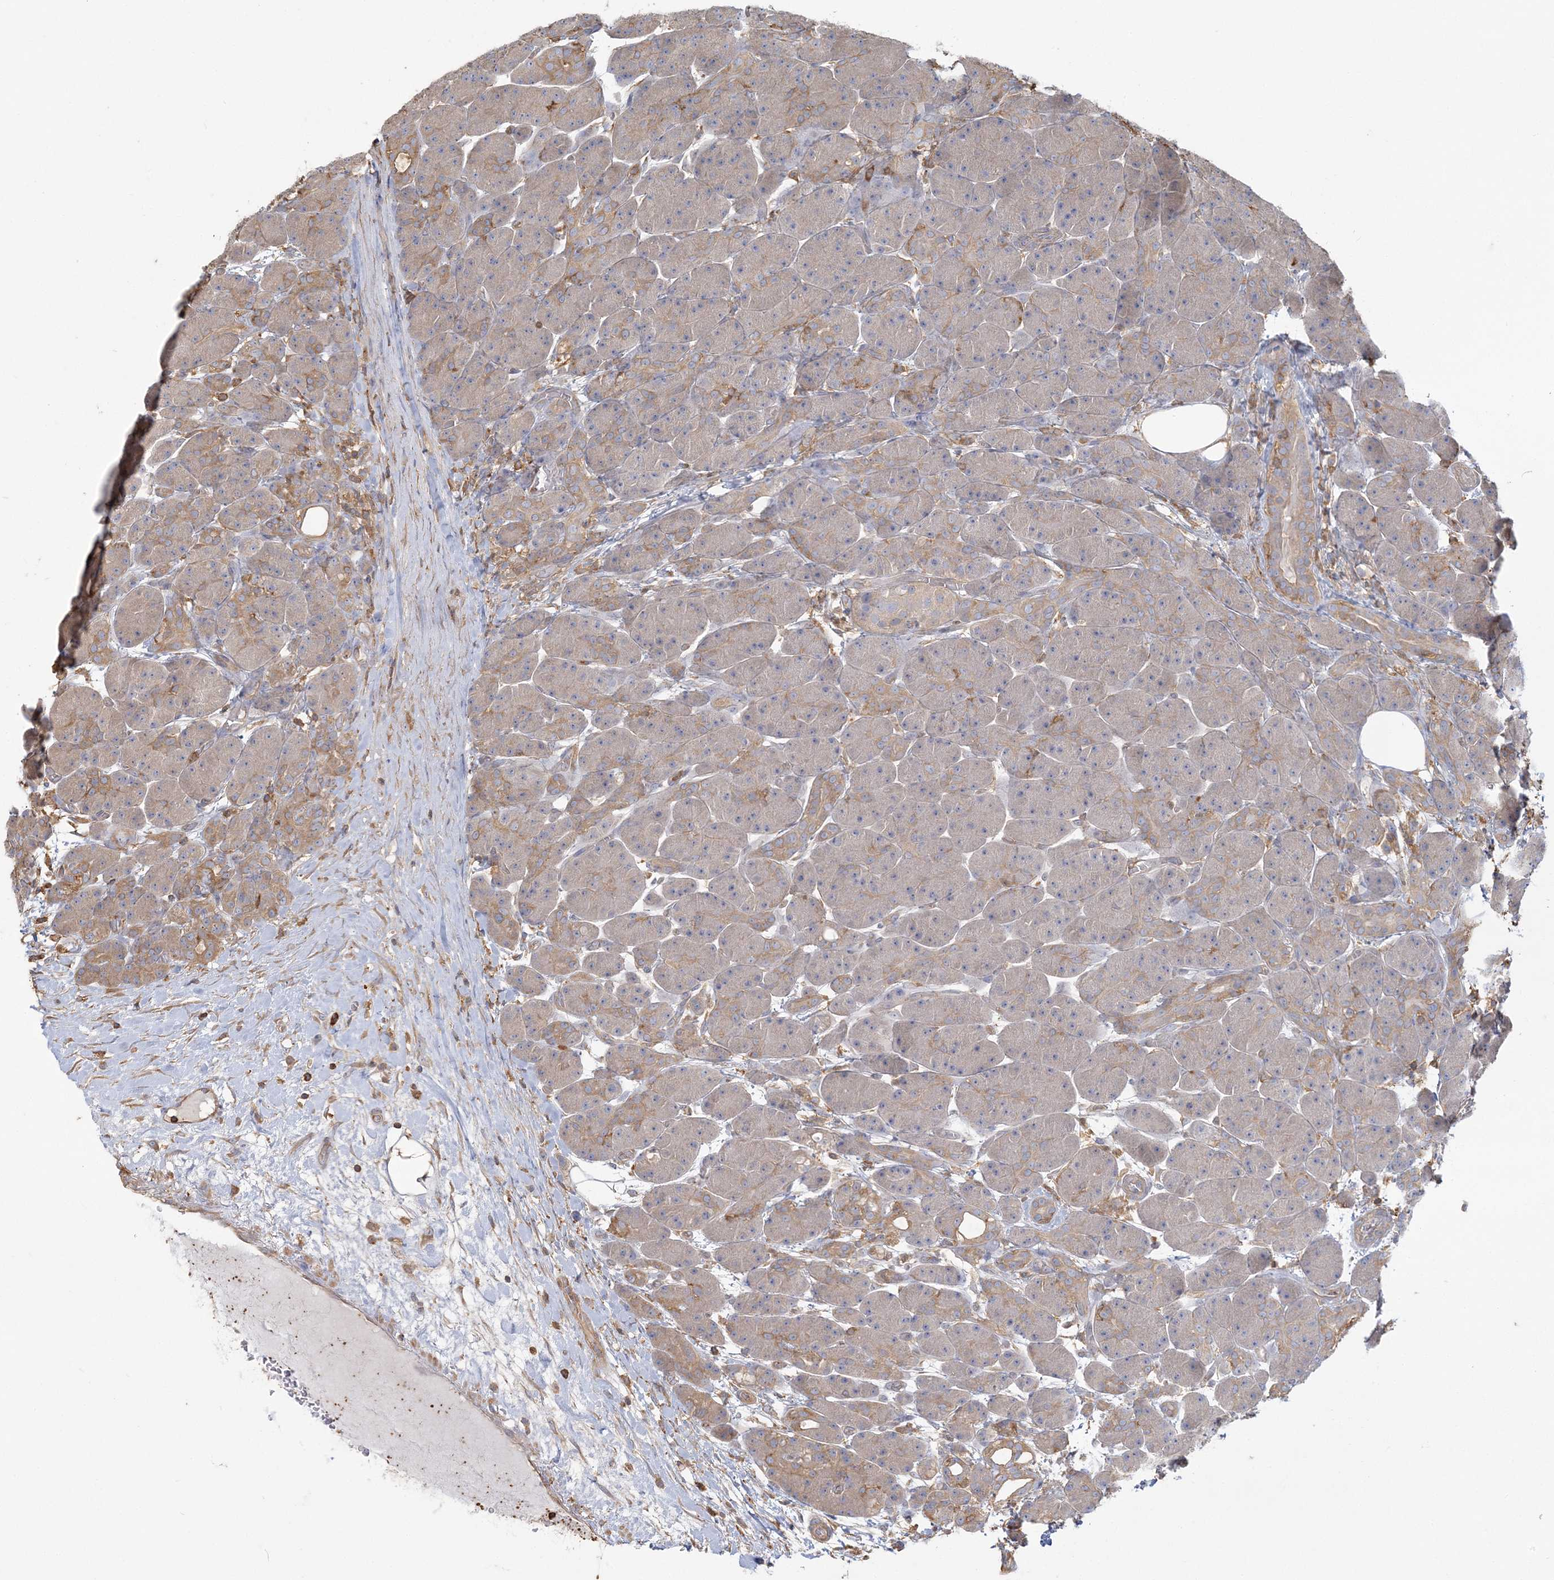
{"staining": {"intensity": "moderate", "quantity": "<25%", "location": "cytoplasmic/membranous"}, "tissue": "pancreas", "cell_type": "Exocrine glandular cells", "image_type": "normal", "snomed": [{"axis": "morphology", "description": "Normal tissue, NOS"}, {"axis": "topography", "description": "Pancreas"}], "caption": "Moderate cytoplasmic/membranous staining for a protein is identified in about <25% of exocrine glandular cells of normal pancreas using immunohistochemistry (IHC).", "gene": "ANKS1A", "patient": {"sex": "male", "age": 63}}